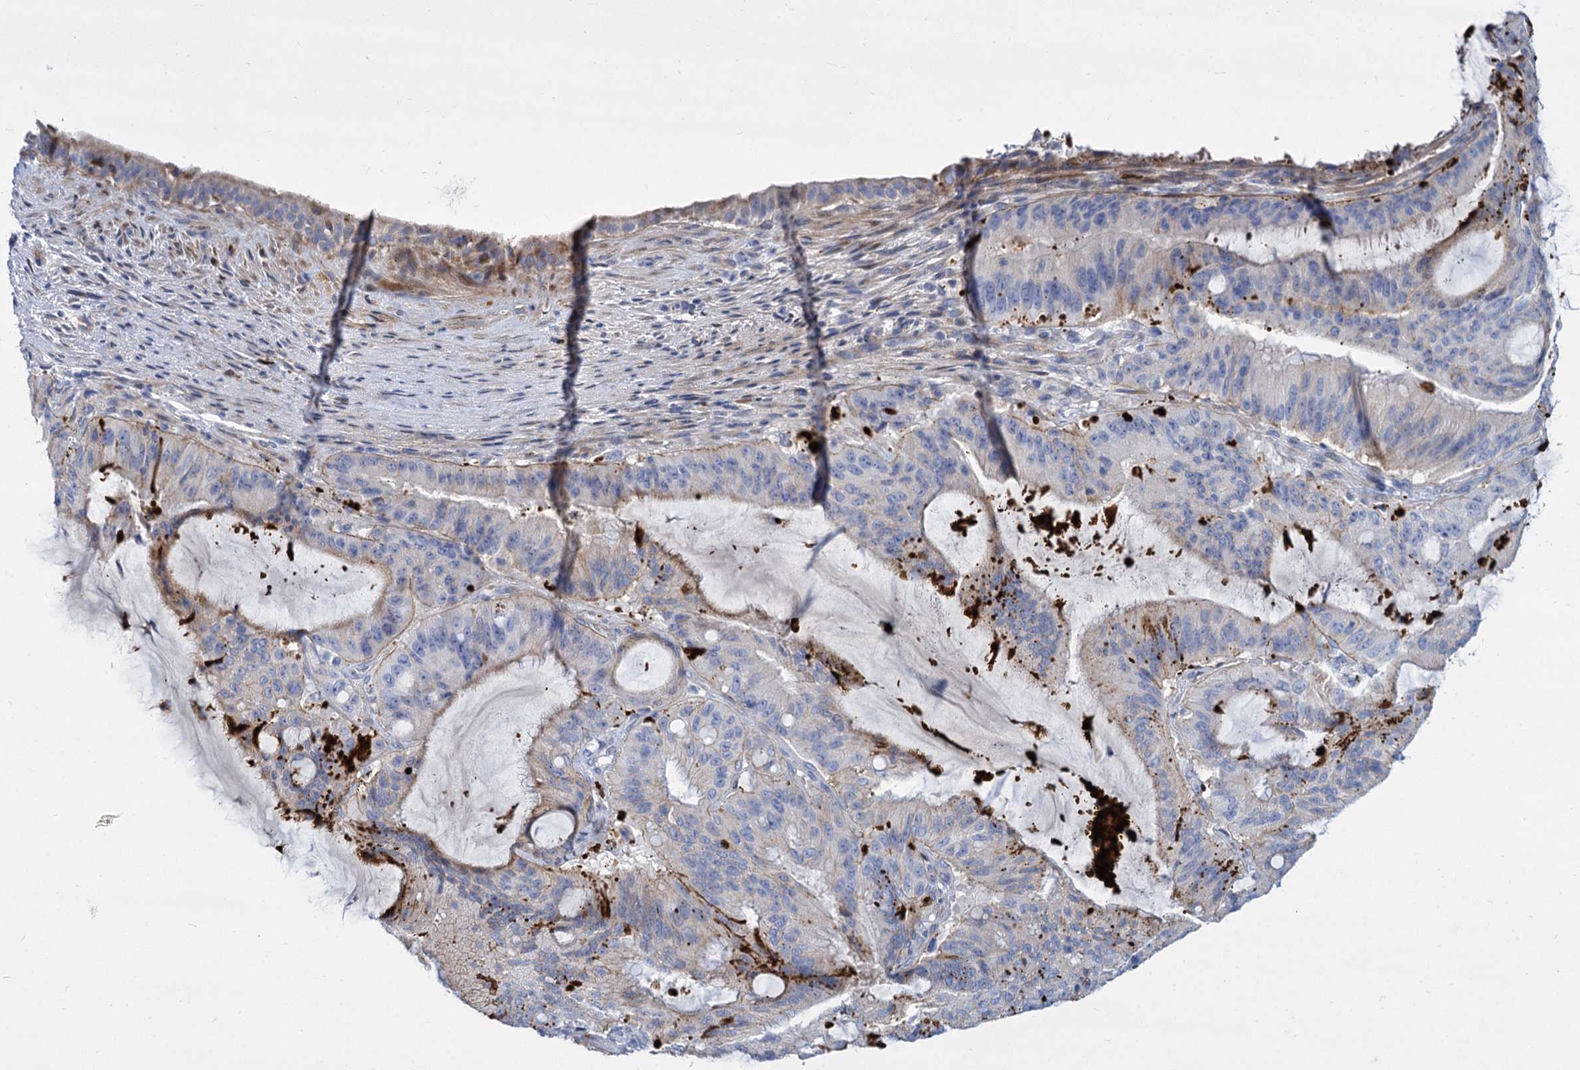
{"staining": {"intensity": "strong", "quantity": "<25%", "location": "cytoplasmic/membranous"}, "tissue": "liver cancer", "cell_type": "Tumor cells", "image_type": "cancer", "snomed": [{"axis": "morphology", "description": "Normal tissue, NOS"}, {"axis": "morphology", "description": "Cholangiocarcinoma"}, {"axis": "topography", "description": "Liver"}, {"axis": "topography", "description": "Peripheral nerve tissue"}], "caption": "Protein staining of liver cholangiocarcinoma tissue reveals strong cytoplasmic/membranous expression in about <25% of tumor cells.", "gene": "TRIM77", "patient": {"sex": "female", "age": 73}}